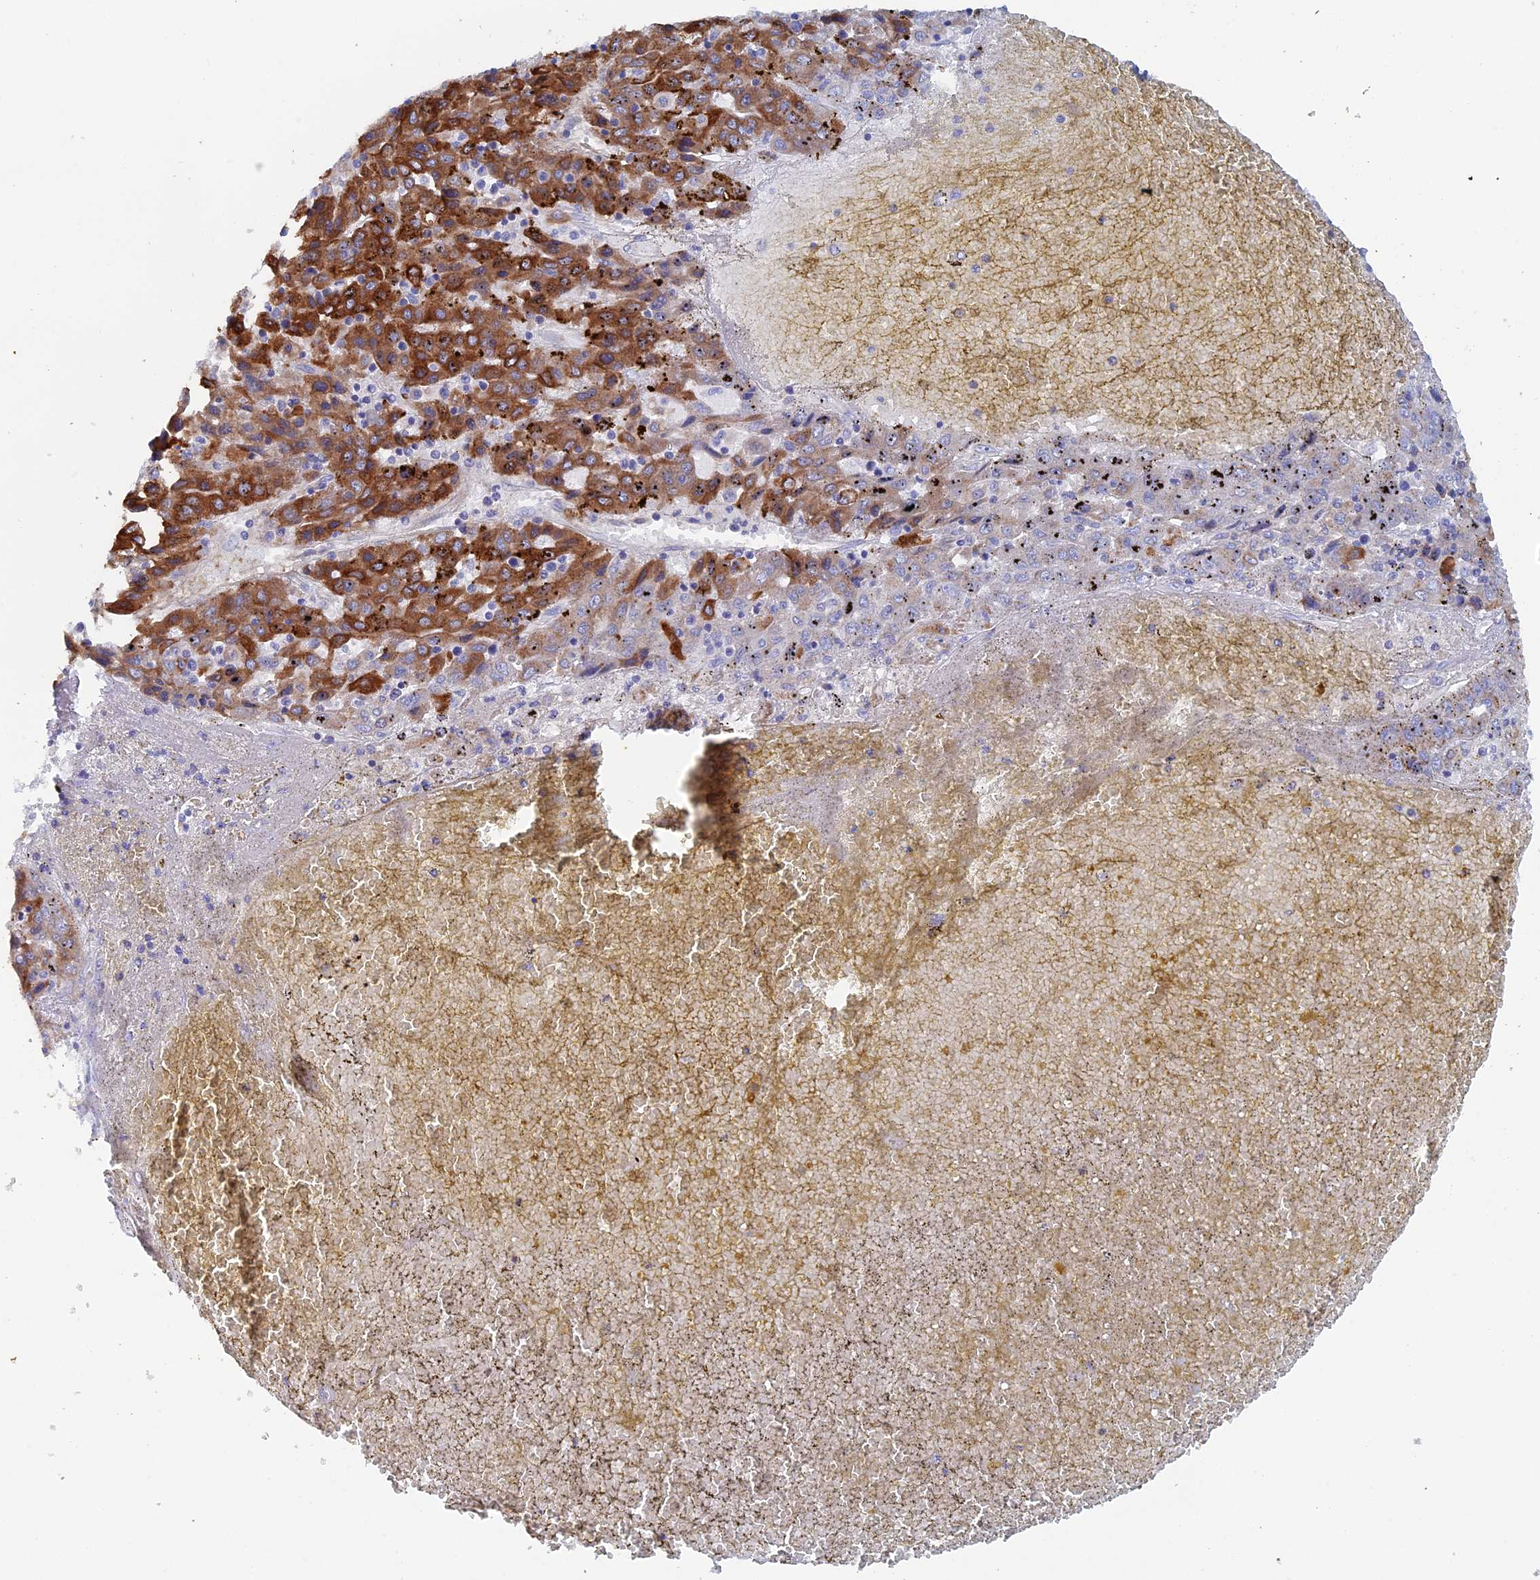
{"staining": {"intensity": "strong", "quantity": ">75%", "location": "cytoplasmic/membranous"}, "tissue": "liver cancer", "cell_type": "Tumor cells", "image_type": "cancer", "snomed": [{"axis": "morphology", "description": "Carcinoma, Hepatocellular, NOS"}, {"axis": "topography", "description": "Liver"}], "caption": "Liver cancer (hepatocellular carcinoma) stained for a protein (brown) exhibits strong cytoplasmic/membranous positive staining in about >75% of tumor cells.", "gene": "COG7", "patient": {"sex": "female", "age": 53}}